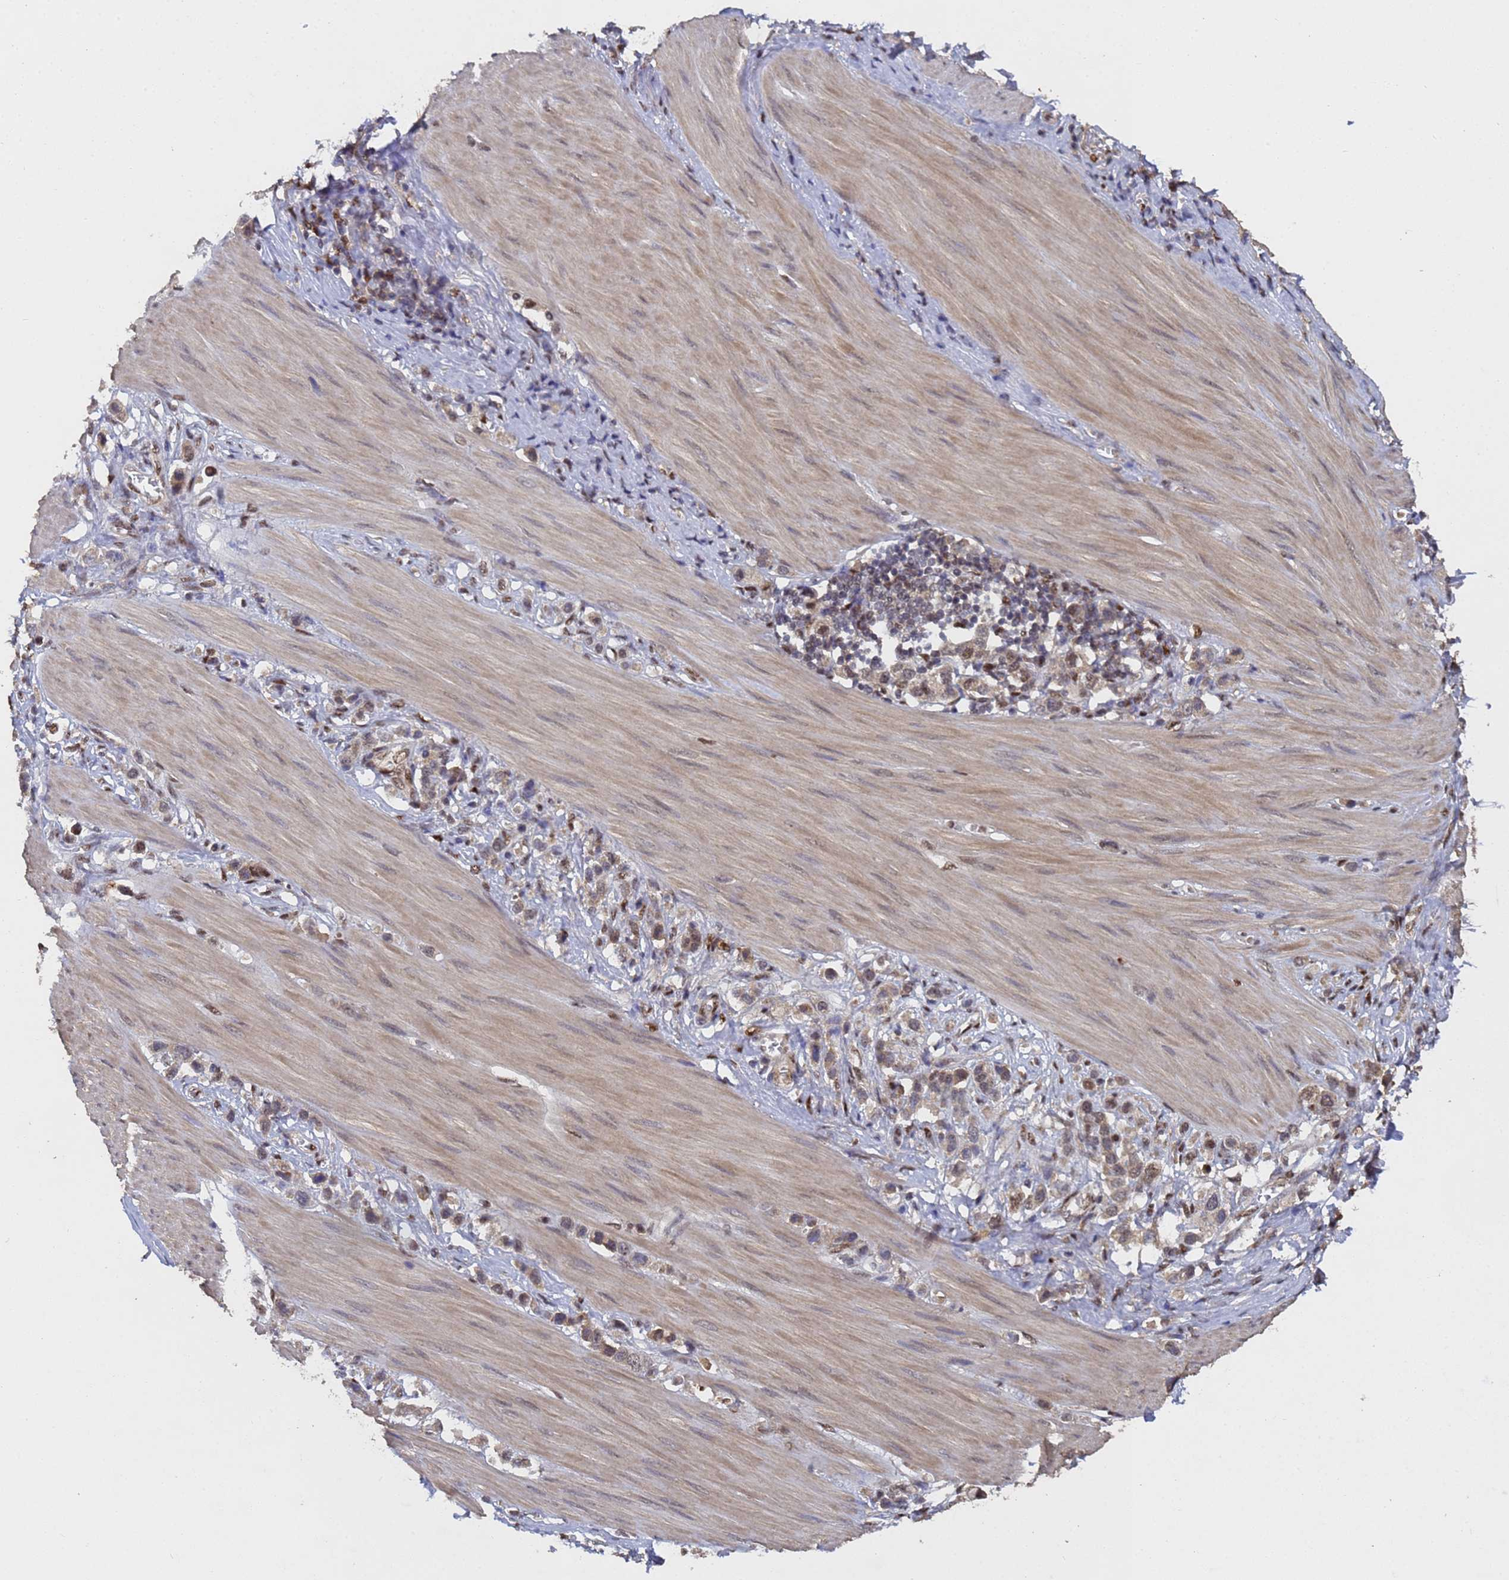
{"staining": {"intensity": "moderate", "quantity": ">75%", "location": "cytoplasmic/membranous,nuclear"}, "tissue": "stomach cancer", "cell_type": "Tumor cells", "image_type": "cancer", "snomed": [{"axis": "morphology", "description": "Adenocarcinoma, NOS"}, {"axis": "topography", "description": "Stomach"}], "caption": "Tumor cells show medium levels of moderate cytoplasmic/membranous and nuclear positivity in approximately >75% of cells in human stomach adenocarcinoma. The protein is shown in brown color, while the nuclei are stained blue.", "gene": "SECISBP2", "patient": {"sex": "female", "age": 65}}